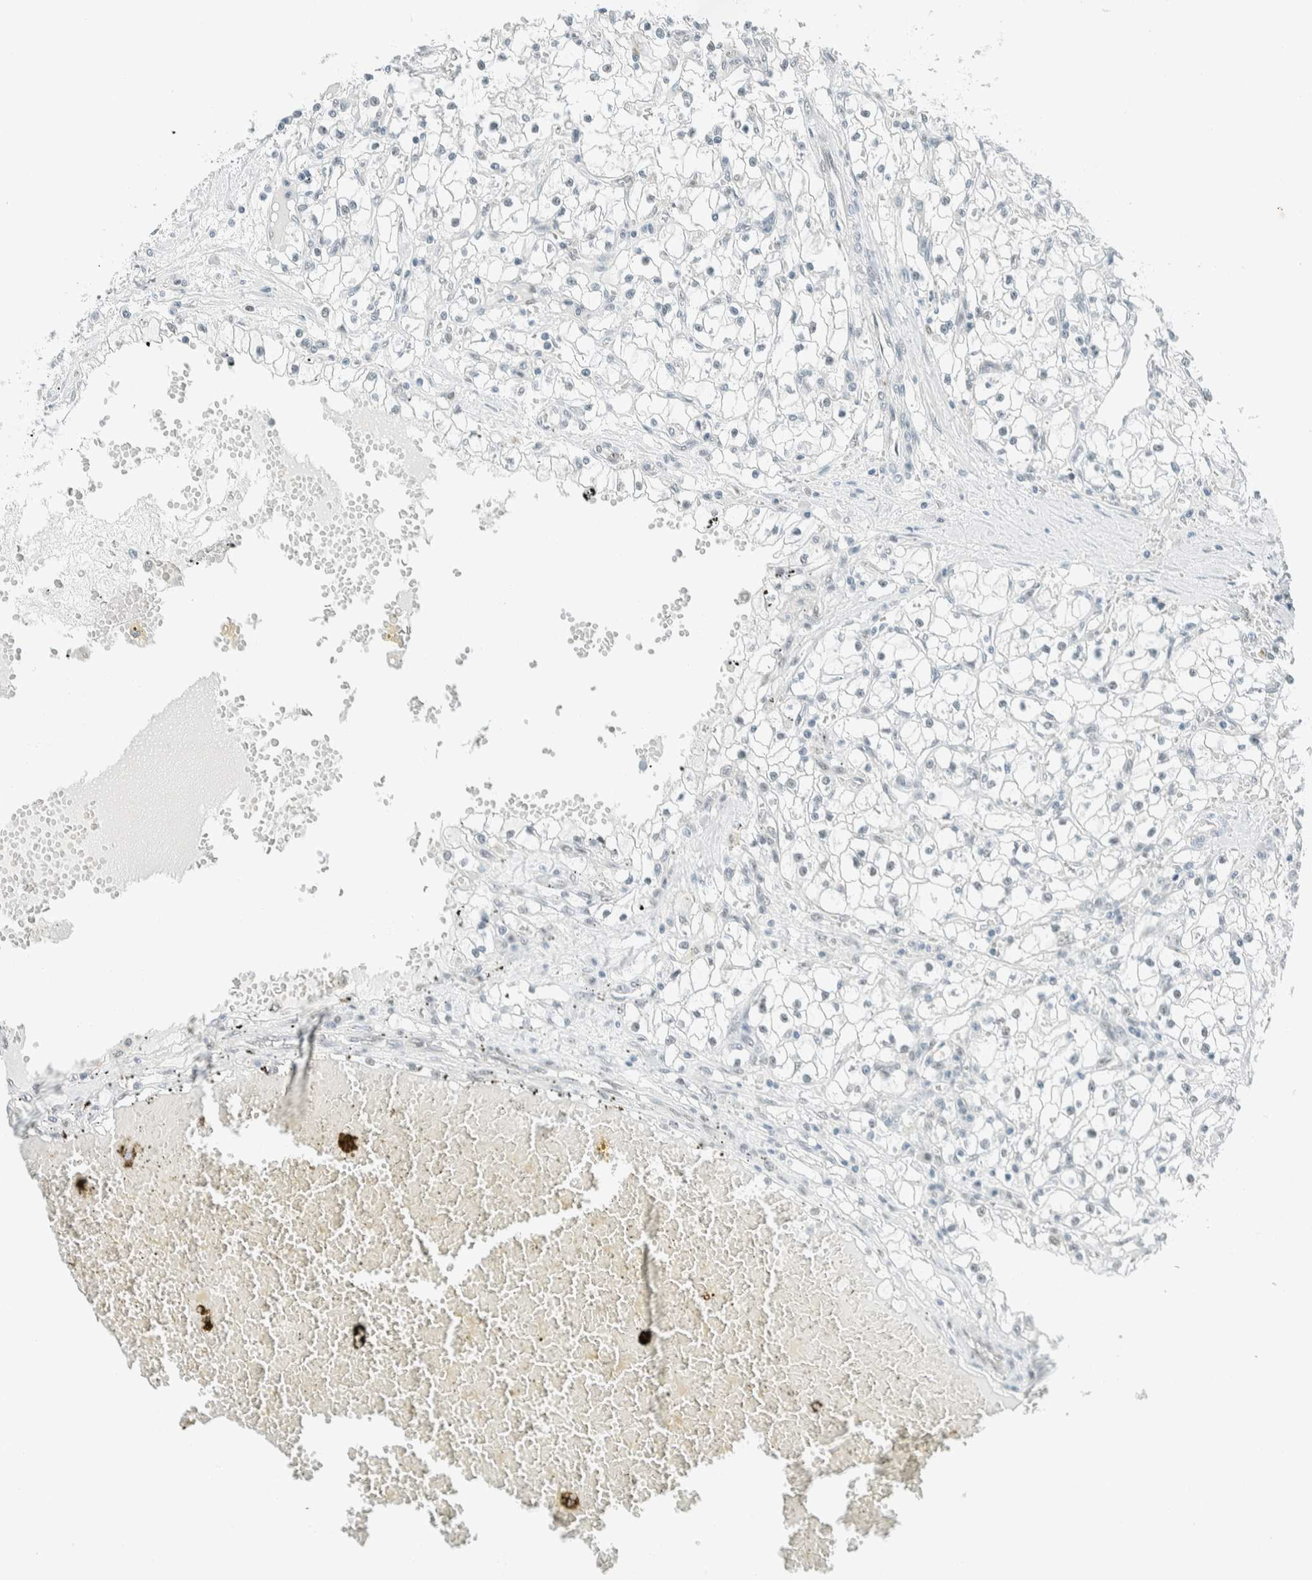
{"staining": {"intensity": "negative", "quantity": "none", "location": "none"}, "tissue": "renal cancer", "cell_type": "Tumor cells", "image_type": "cancer", "snomed": [{"axis": "morphology", "description": "Adenocarcinoma, NOS"}, {"axis": "topography", "description": "Kidney"}], "caption": "Renal cancer was stained to show a protein in brown. There is no significant expression in tumor cells.", "gene": "CYSRT1", "patient": {"sex": "male", "age": 56}}